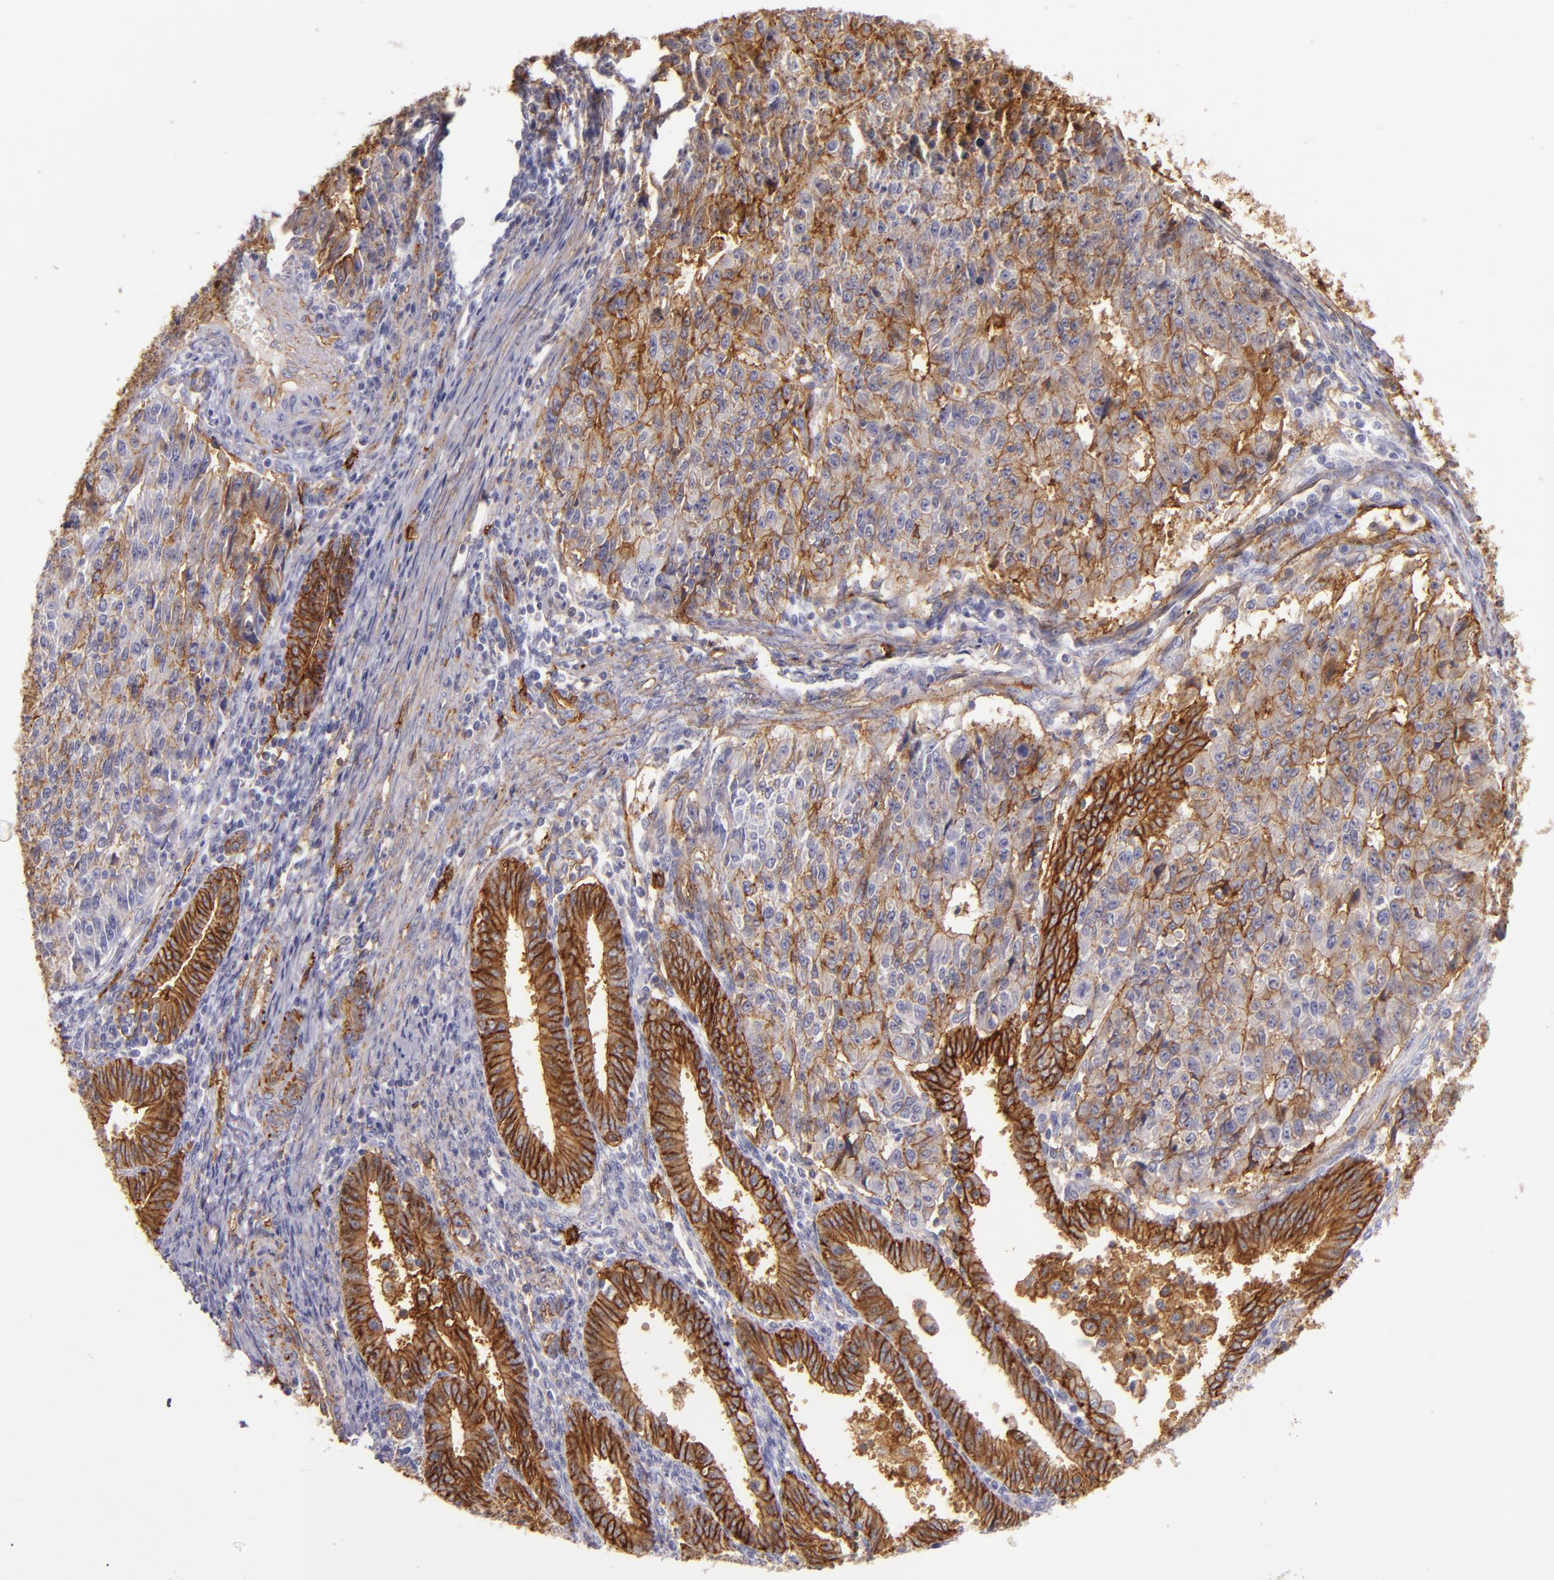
{"staining": {"intensity": "strong", "quantity": ">75%", "location": "cytoplasmic/membranous"}, "tissue": "endometrial cancer", "cell_type": "Tumor cells", "image_type": "cancer", "snomed": [{"axis": "morphology", "description": "Adenocarcinoma, NOS"}, {"axis": "topography", "description": "Endometrium"}], "caption": "The micrograph displays immunohistochemical staining of endometrial adenocarcinoma. There is strong cytoplasmic/membranous expression is identified in about >75% of tumor cells. Nuclei are stained in blue.", "gene": "CD9", "patient": {"sex": "female", "age": 42}}